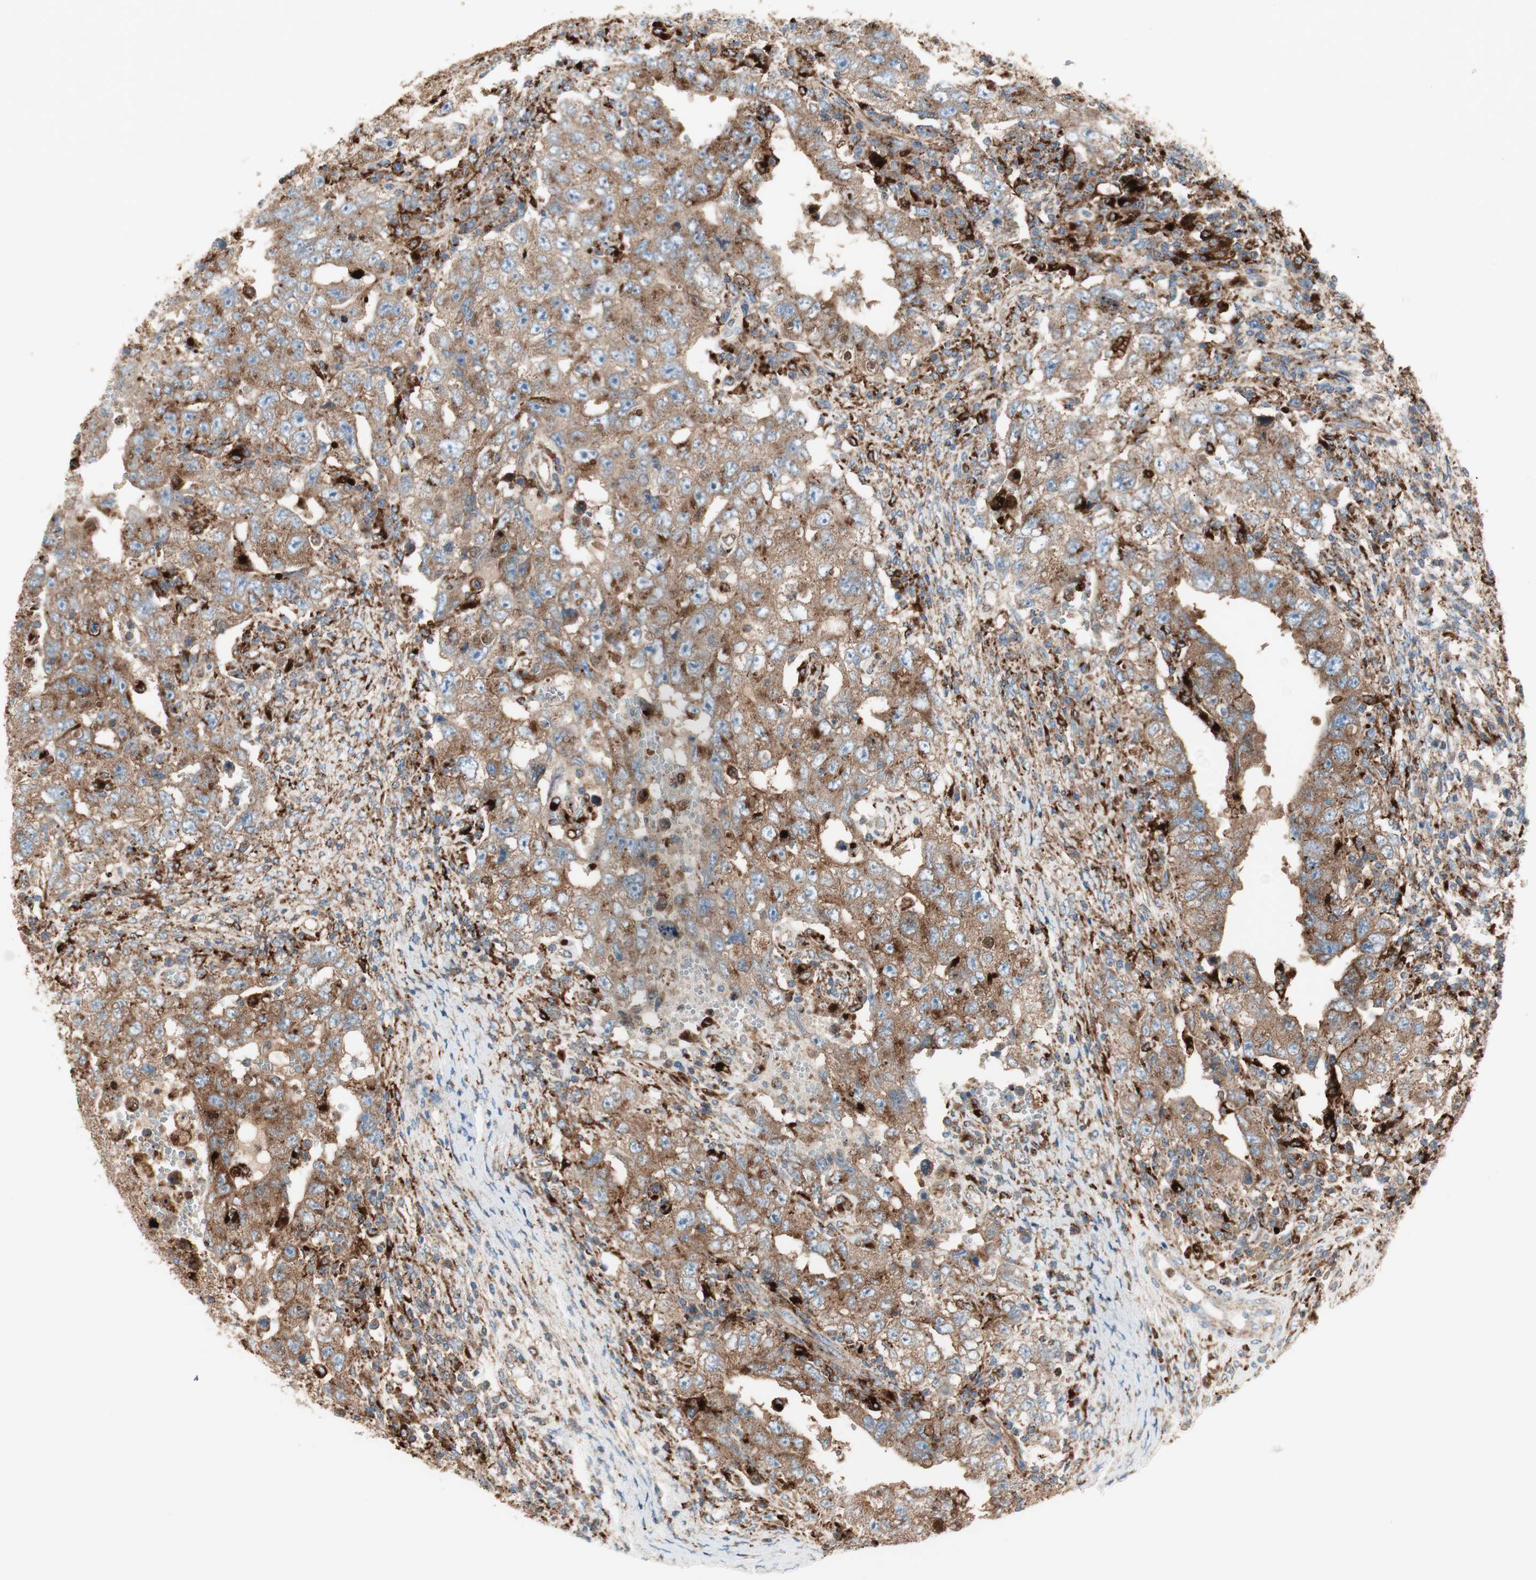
{"staining": {"intensity": "moderate", "quantity": ">75%", "location": "cytoplasmic/membranous"}, "tissue": "testis cancer", "cell_type": "Tumor cells", "image_type": "cancer", "snomed": [{"axis": "morphology", "description": "Carcinoma, Embryonal, NOS"}, {"axis": "topography", "description": "Testis"}], "caption": "An IHC photomicrograph of tumor tissue is shown. Protein staining in brown highlights moderate cytoplasmic/membranous positivity in testis cancer (embryonal carcinoma) within tumor cells. The protein of interest is stained brown, and the nuclei are stained in blue (DAB IHC with brightfield microscopy, high magnification).", "gene": "ATP6V1G1", "patient": {"sex": "male", "age": 26}}